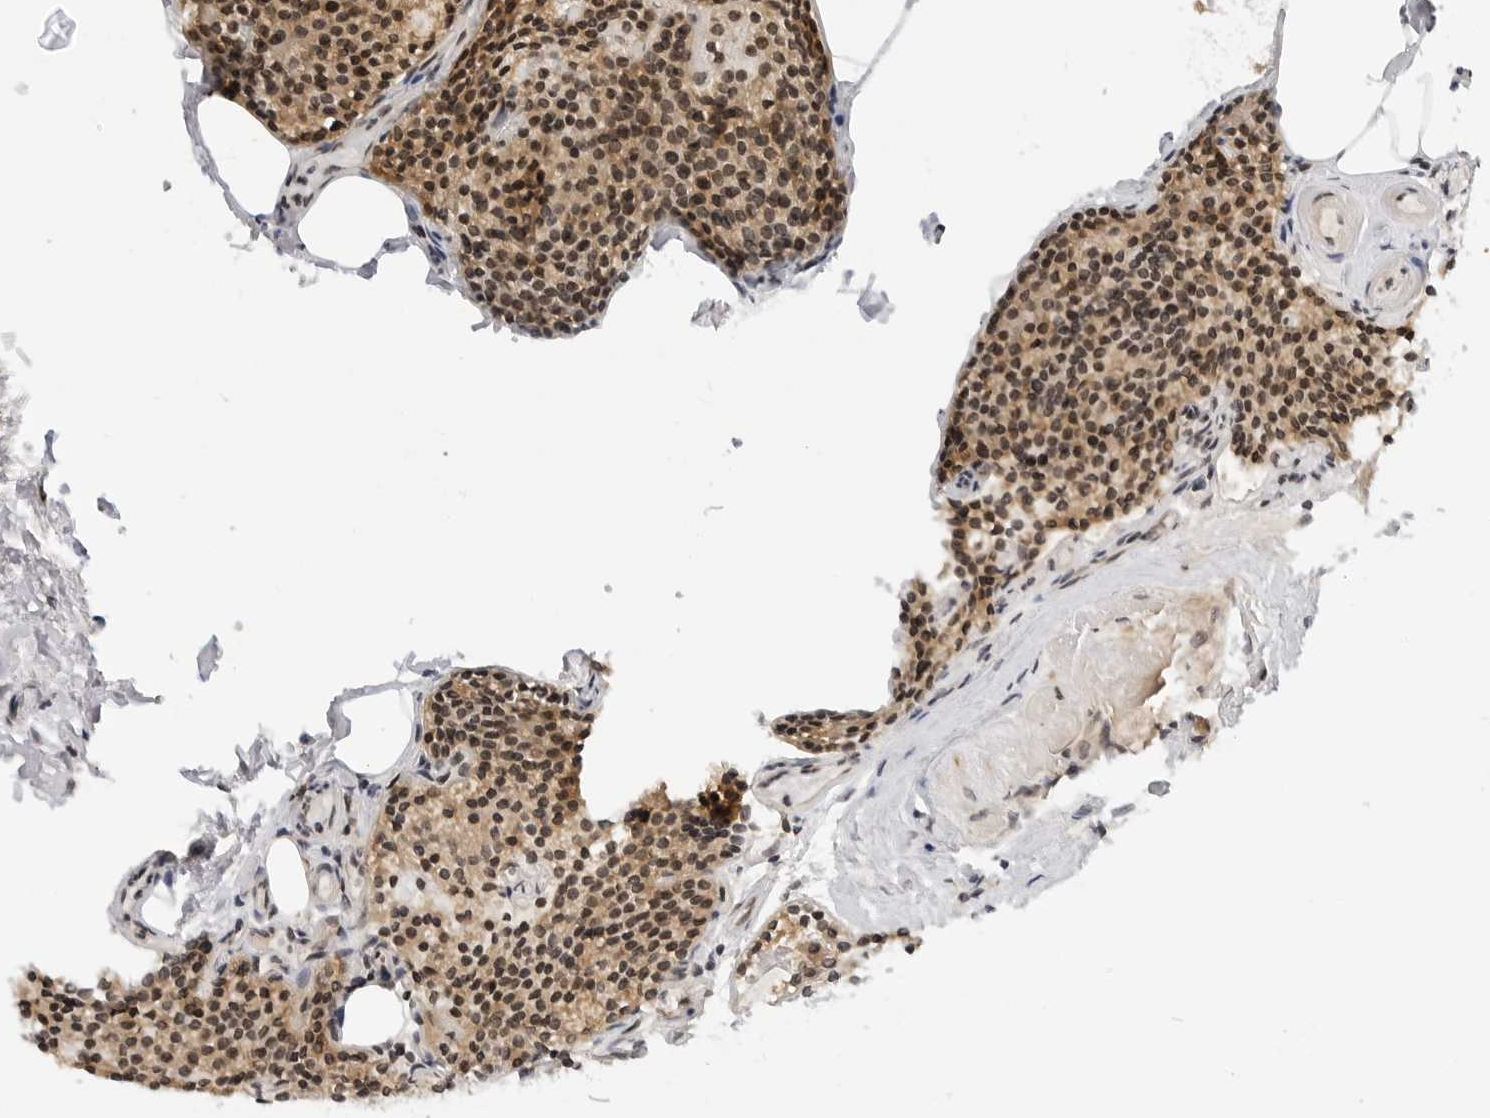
{"staining": {"intensity": "moderate", "quantity": ">75%", "location": "cytoplasmic/membranous,nuclear"}, "tissue": "parathyroid gland", "cell_type": "Glandular cells", "image_type": "normal", "snomed": [{"axis": "morphology", "description": "Normal tissue, NOS"}, {"axis": "topography", "description": "Parathyroid gland"}], "caption": "The immunohistochemical stain shows moderate cytoplasmic/membranous,nuclear expression in glandular cells of benign parathyroid gland. The protein is shown in brown color, while the nuclei are stained blue.", "gene": "MAP2K5", "patient": {"sex": "female", "age": 71}}